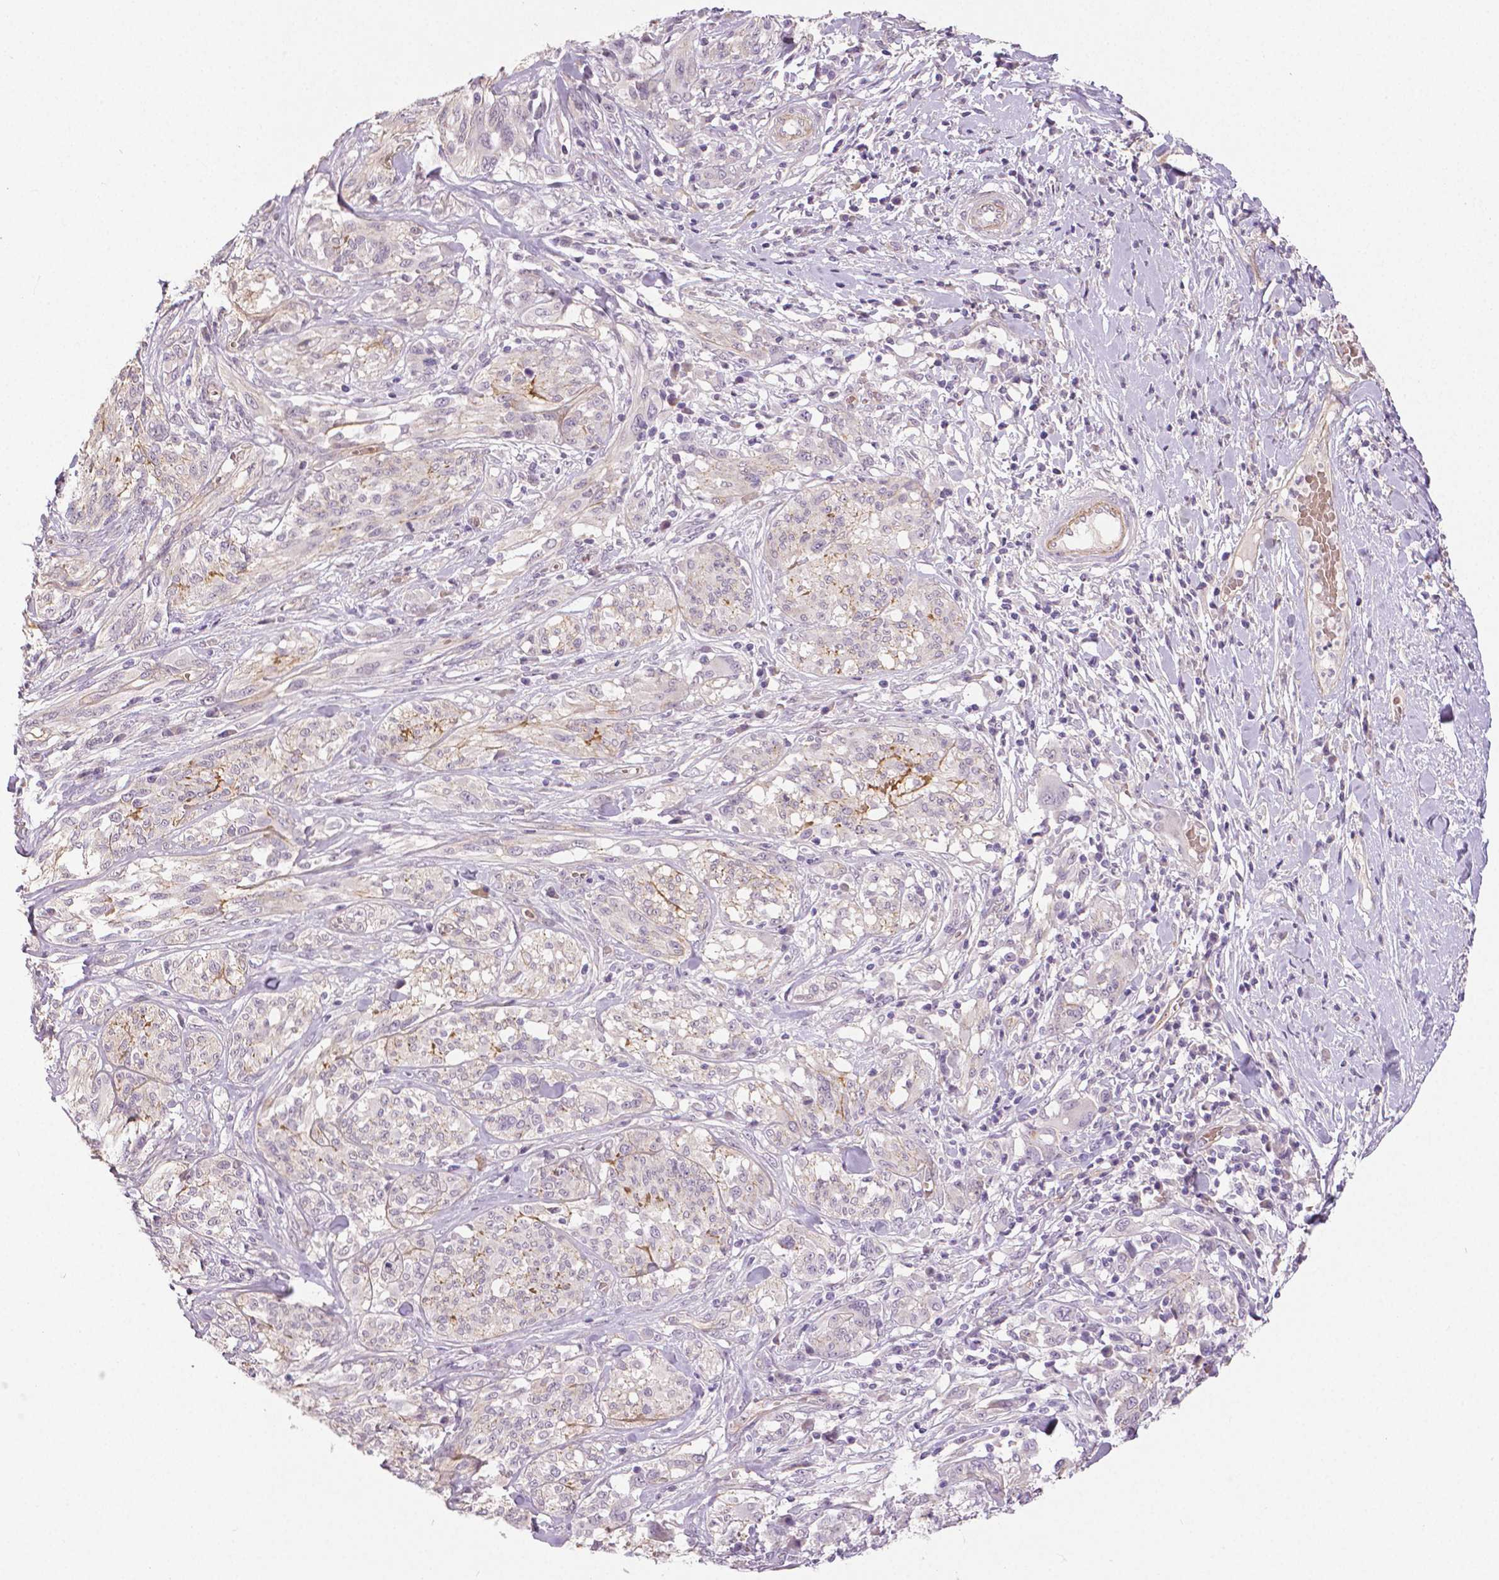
{"staining": {"intensity": "negative", "quantity": "none", "location": "none"}, "tissue": "melanoma", "cell_type": "Tumor cells", "image_type": "cancer", "snomed": [{"axis": "morphology", "description": "Malignant melanoma, NOS"}, {"axis": "topography", "description": "Skin"}], "caption": "An immunohistochemistry (IHC) micrograph of malignant melanoma is shown. There is no staining in tumor cells of malignant melanoma. (DAB immunohistochemistry, high magnification).", "gene": "FLT1", "patient": {"sex": "female", "age": 91}}